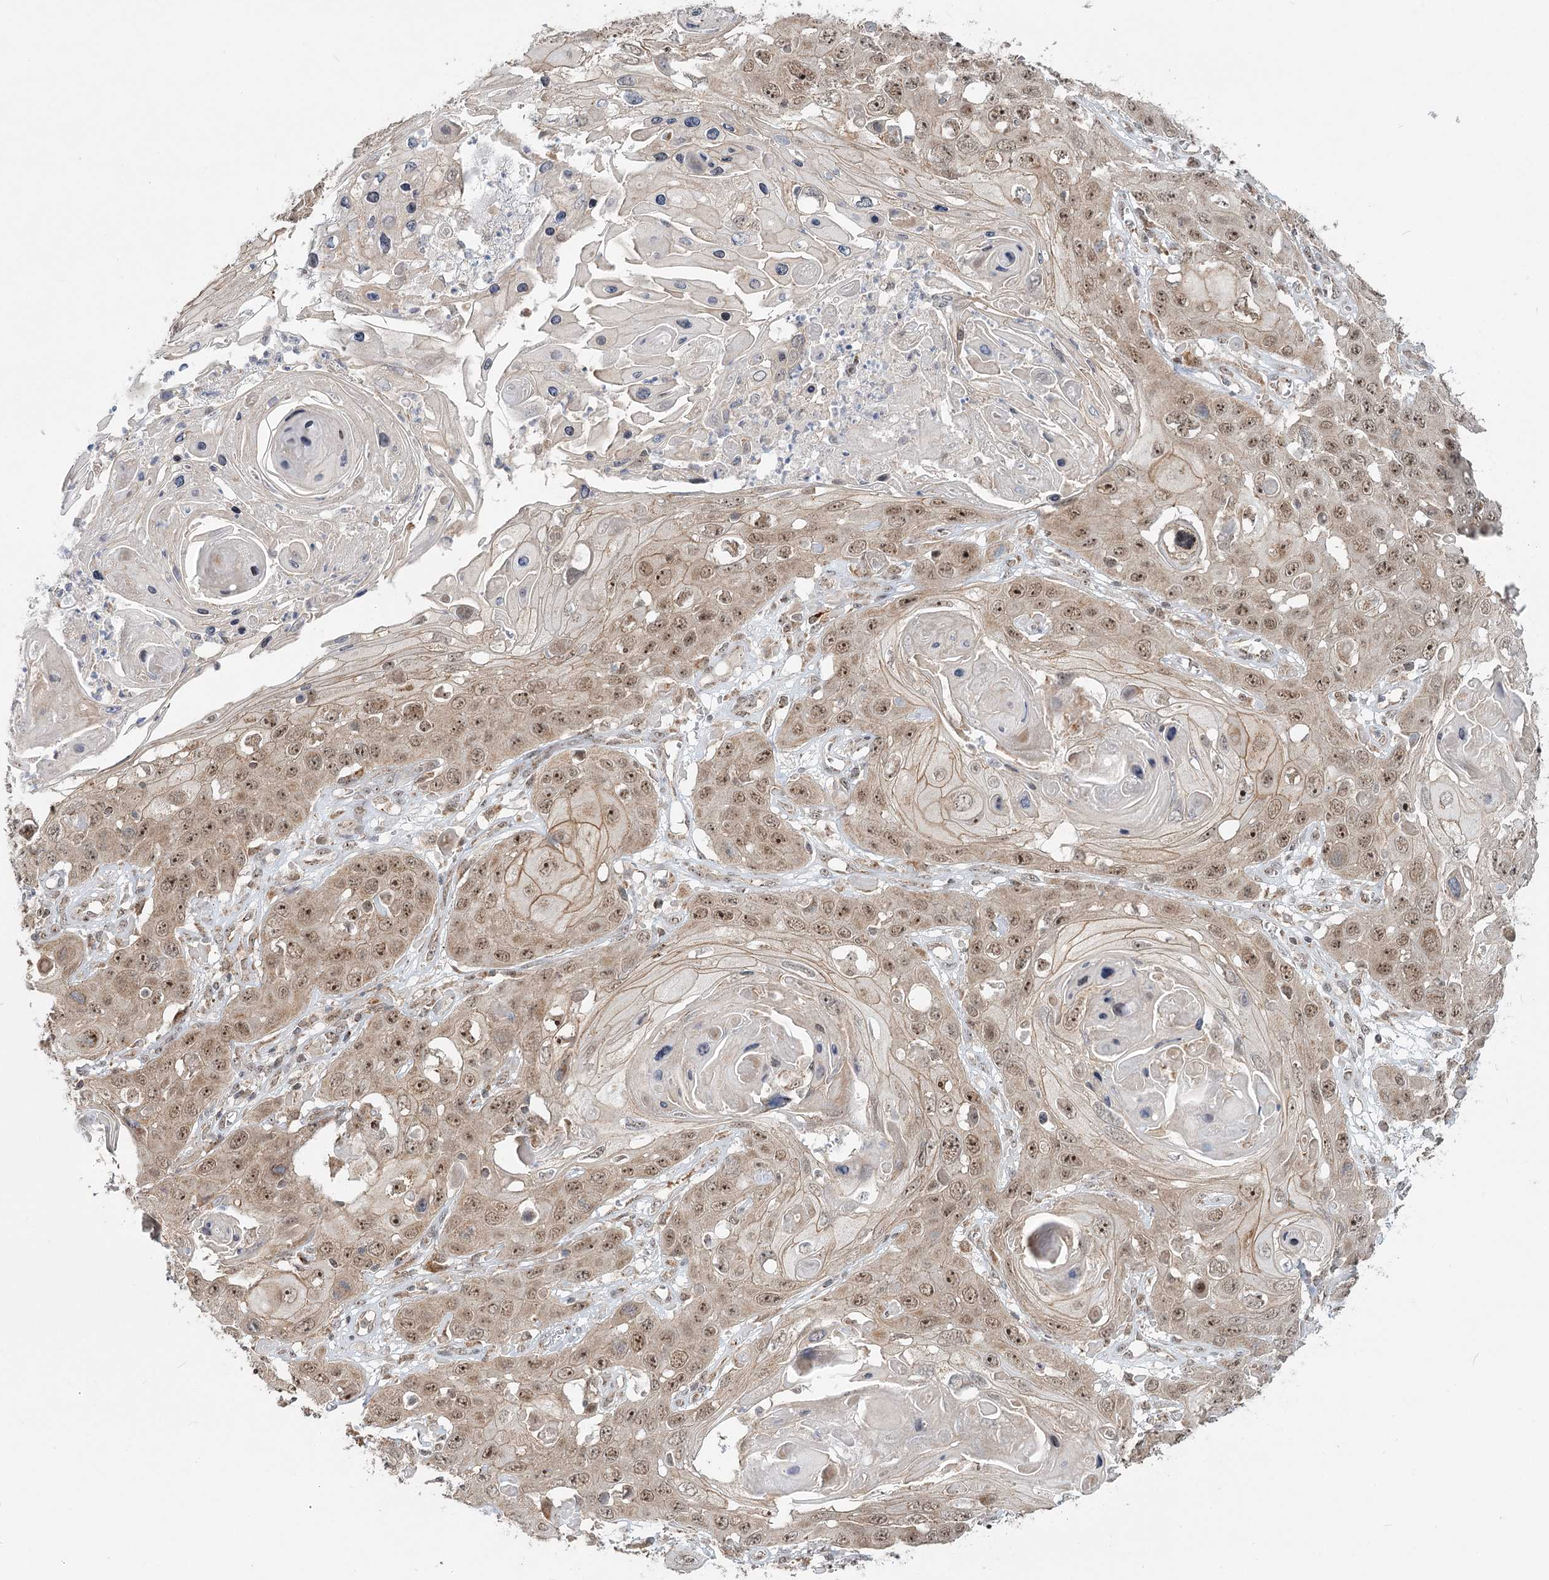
{"staining": {"intensity": "moderate", "quantity": ">75%", "location": "cytoplasmic/membranous,nuclear"}, "tissue": "skin cancer", "cell_type": "Tumor cells", "image_type": "cancer", "snomed": [{"axis": "morphology", "description": "Squamous cell carcinoma, NOS"}, {"axis": "topography", "description": "Skin"}], "caption": "High-power microscopy captured an immunohistochemistry (IHC) image of skin squamous cell carcinoma, revealing moderate cytoplasmic/membranous and nuclear positivity in about >75% of tumor cells.", "gene": "RTN4IP1", "patient": {"sex": "male", "age": 55}}